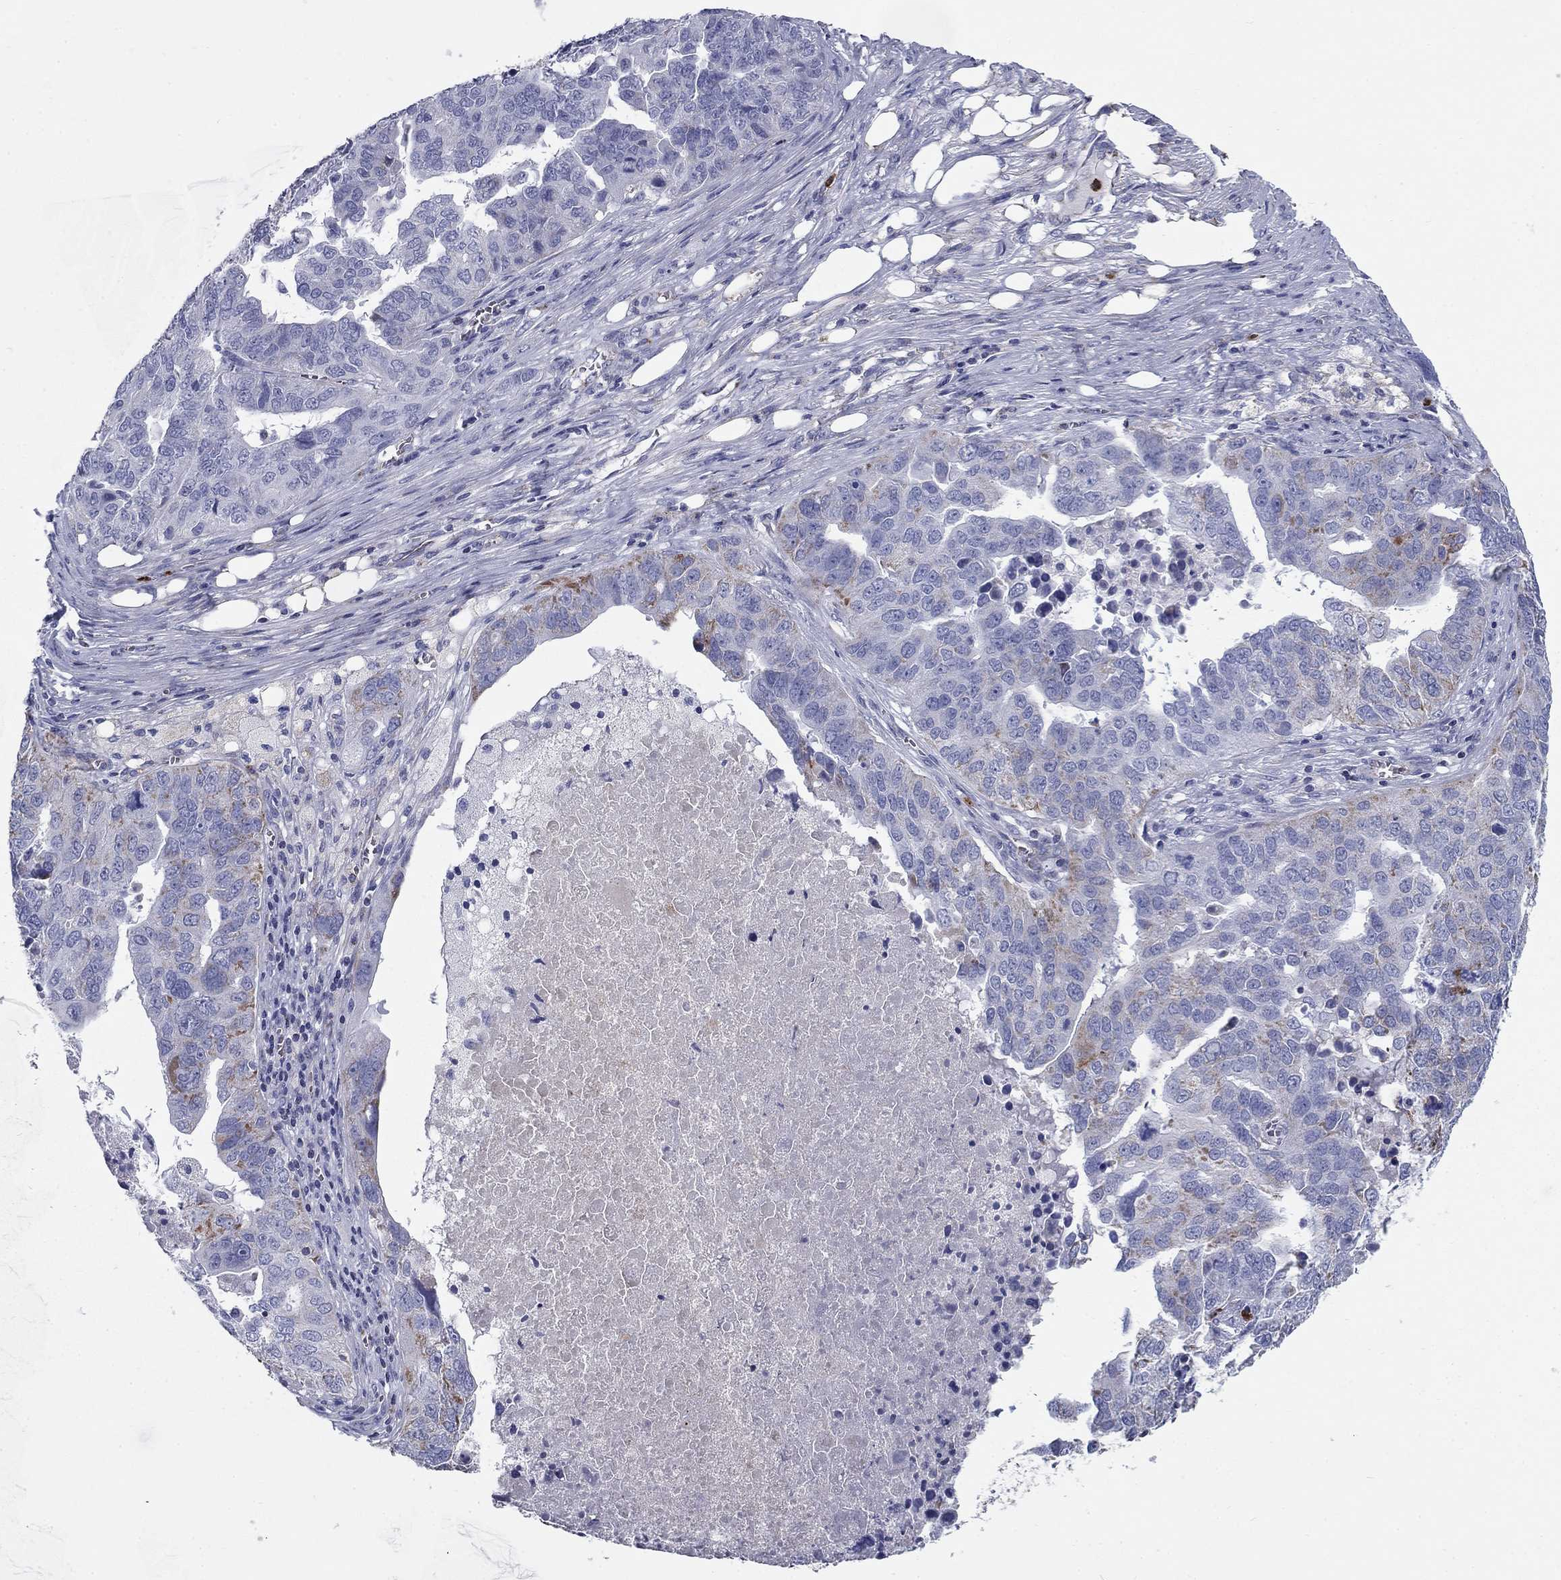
{"staining": {"intensity": "moderate", "quantity": "<25%", "location": "cytoplasmic/membranous"}, "tissue": "ovarian cancer", "cell_type": "Tumor cells", "image_type": "cancer", "snomed": [{"axis": "morphology", "description": "Carcinoma, endometroid"}, {"axis": "topography", "description": "Soft tissue"}, {"axis": "topography", "description": "Ovary"}], "caption": "Immunohistochemistry (IHC) of ovarian endometroid carcinoma displays low levels of moderate cytoplasmic/membranous staining in approximately <25% of tumor cells.", "gene": "NDUFA4L2", "patient": {"sex": "female", "age": 52}}